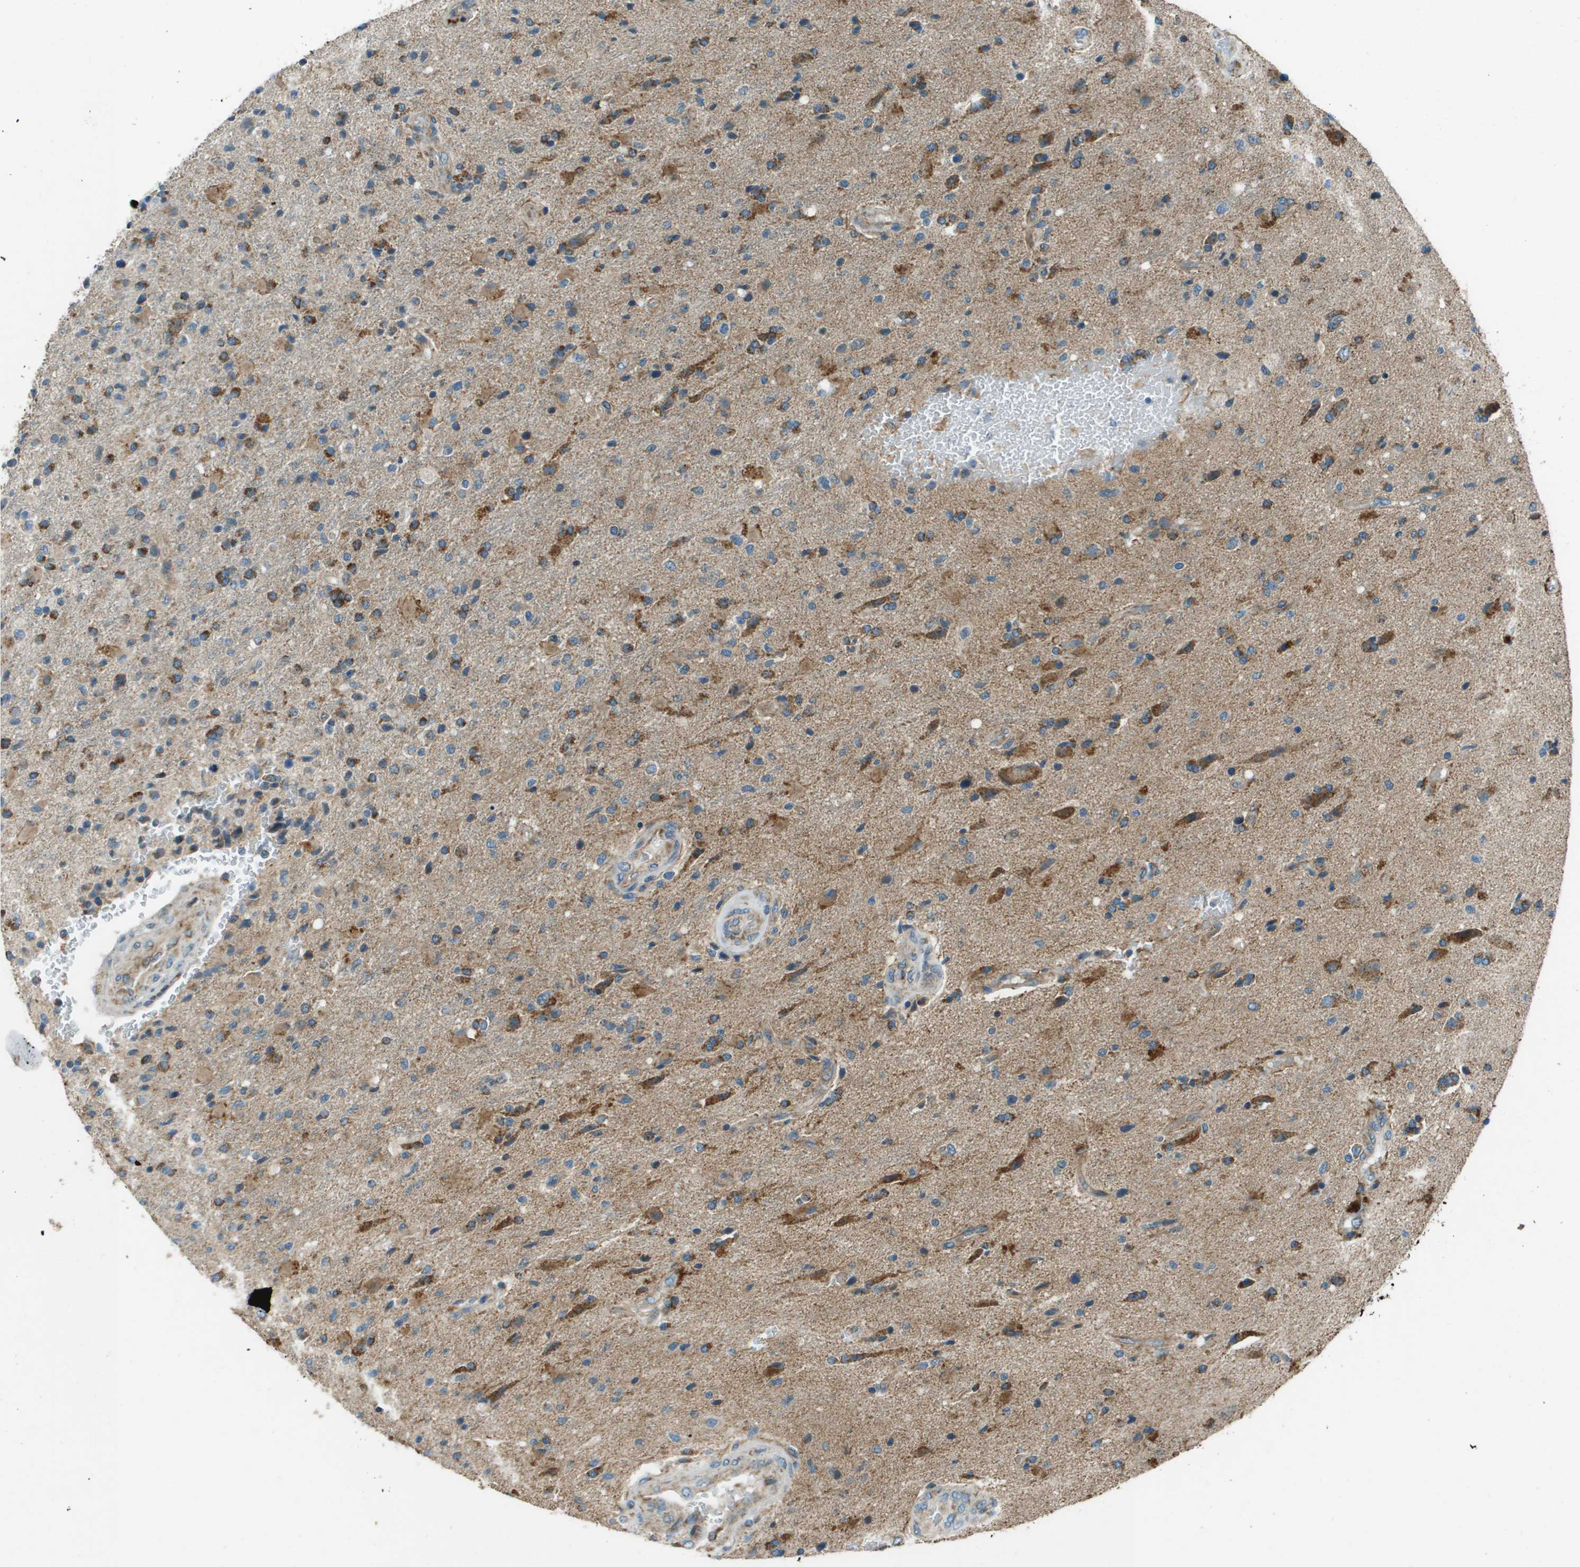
{"staining": {"intensity": "strong", "quantity": "<25%", "location": "cytoplasmic/membranous"}, "tissue": "glioma", "cell_type": "Tumor cells", "image_type": "cancer", "snomed": [{"axis": "morphology", "description": "Glioma, malignant, High grade"}, {"axis": "topography", "description": "Brain"}], "caption": "Glioma stained with a brown dye reveals strong cytoplasmic/membranous positive positivity in about <25% of tumor cells.", "gene": "MIGA1", "patient": {"sex": "male", "age": 72}}